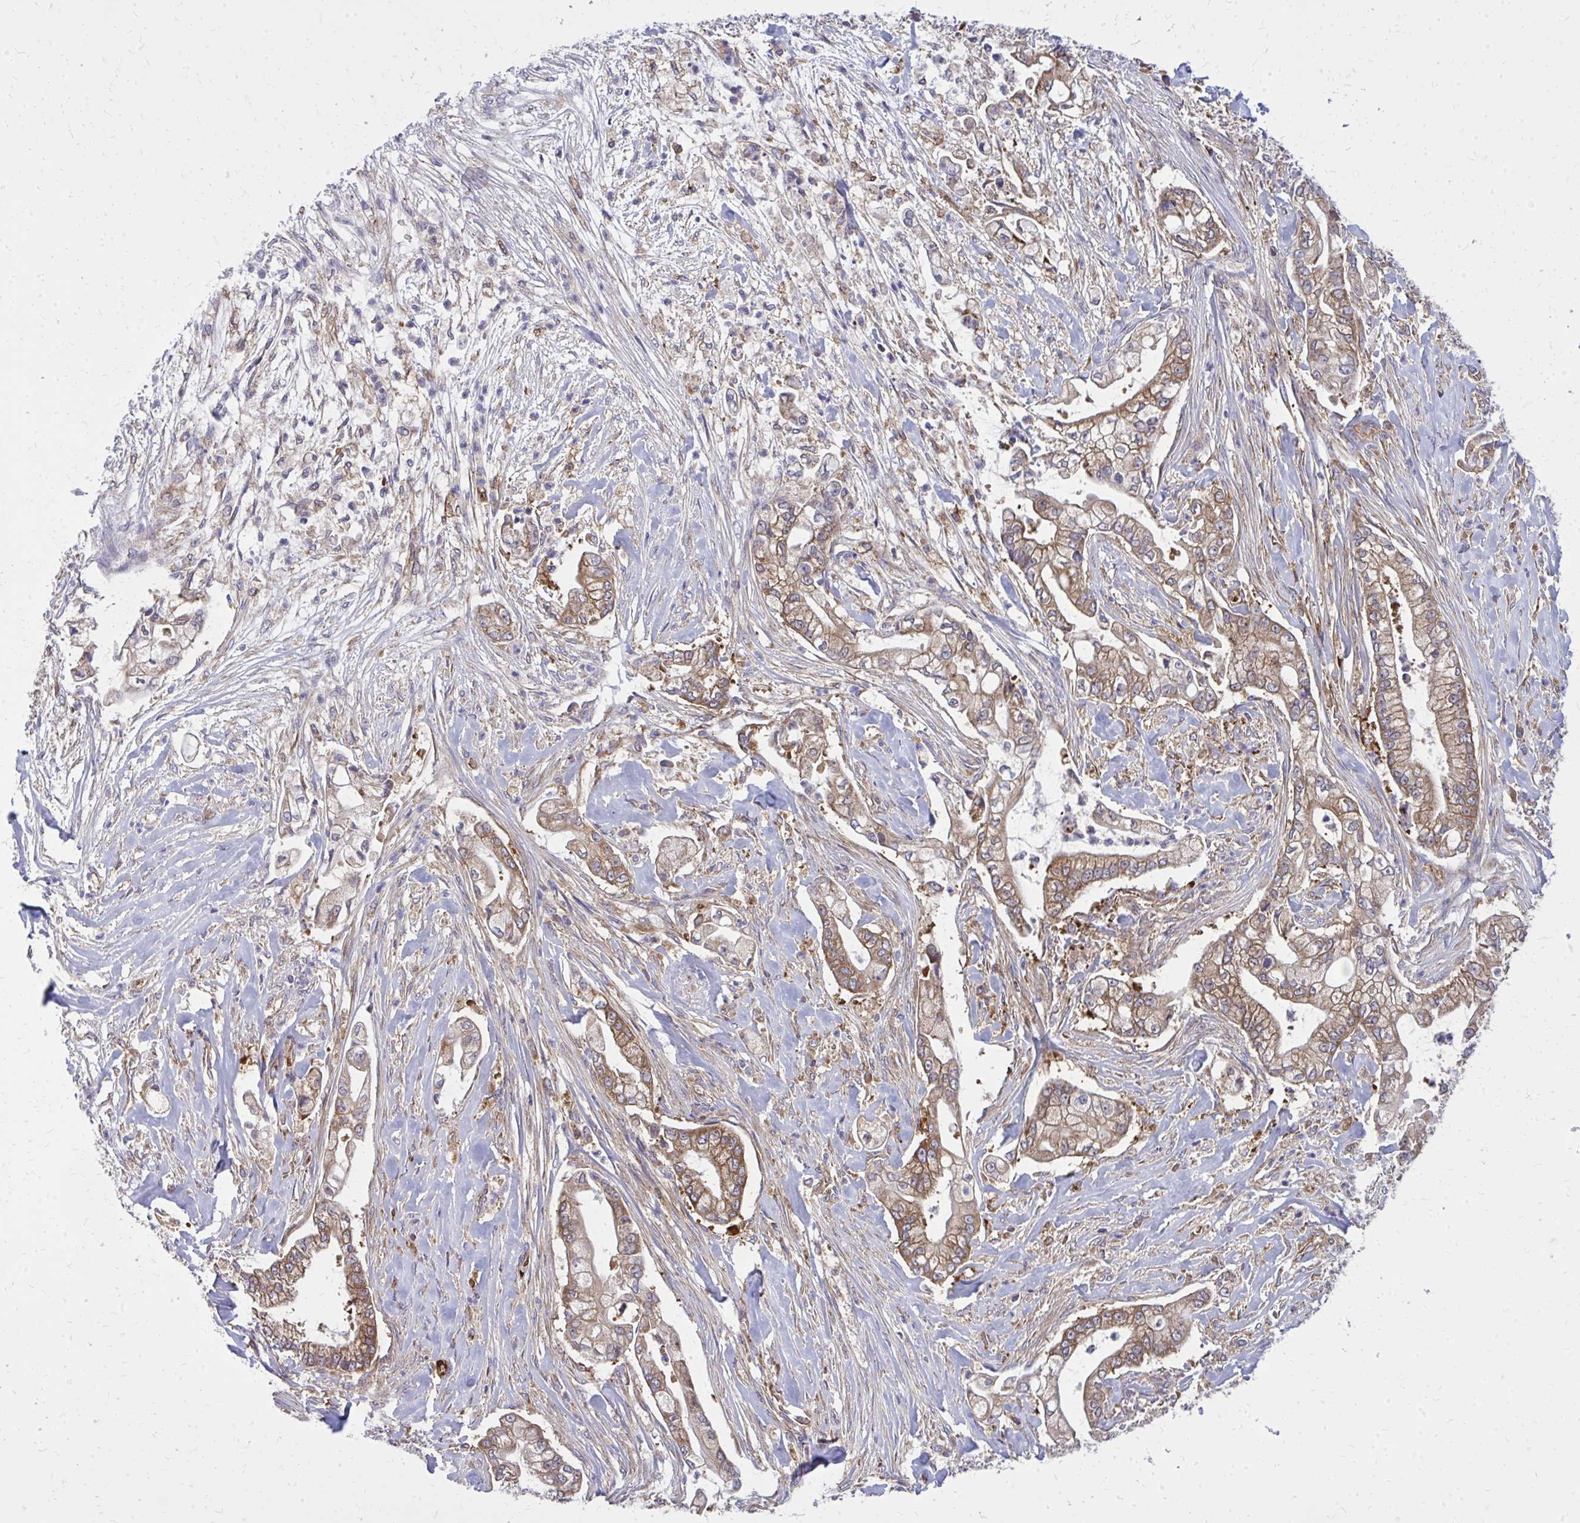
{"staining": {"intensity": "moderate", "quantity": ">75%", "location": "cytoplasmic/membranous"}, "tissue": "pancreatic cancer", "cell_type": "Tumor cells", "image_type": "cancer", "snomed": [{"axis": "morphology", "description": "Adenocarcinoma, NOS"}, {"axis": "topography", "description": "Pancreas"}], "caption": "The immunohistochemical stain labels moderate cytoplasmic/membranous staining in tumor cells of adenocarcinoma (pancreatic) tissue.", "gene": "PDK4", "patient": {"sex": "female", "age": 69}}